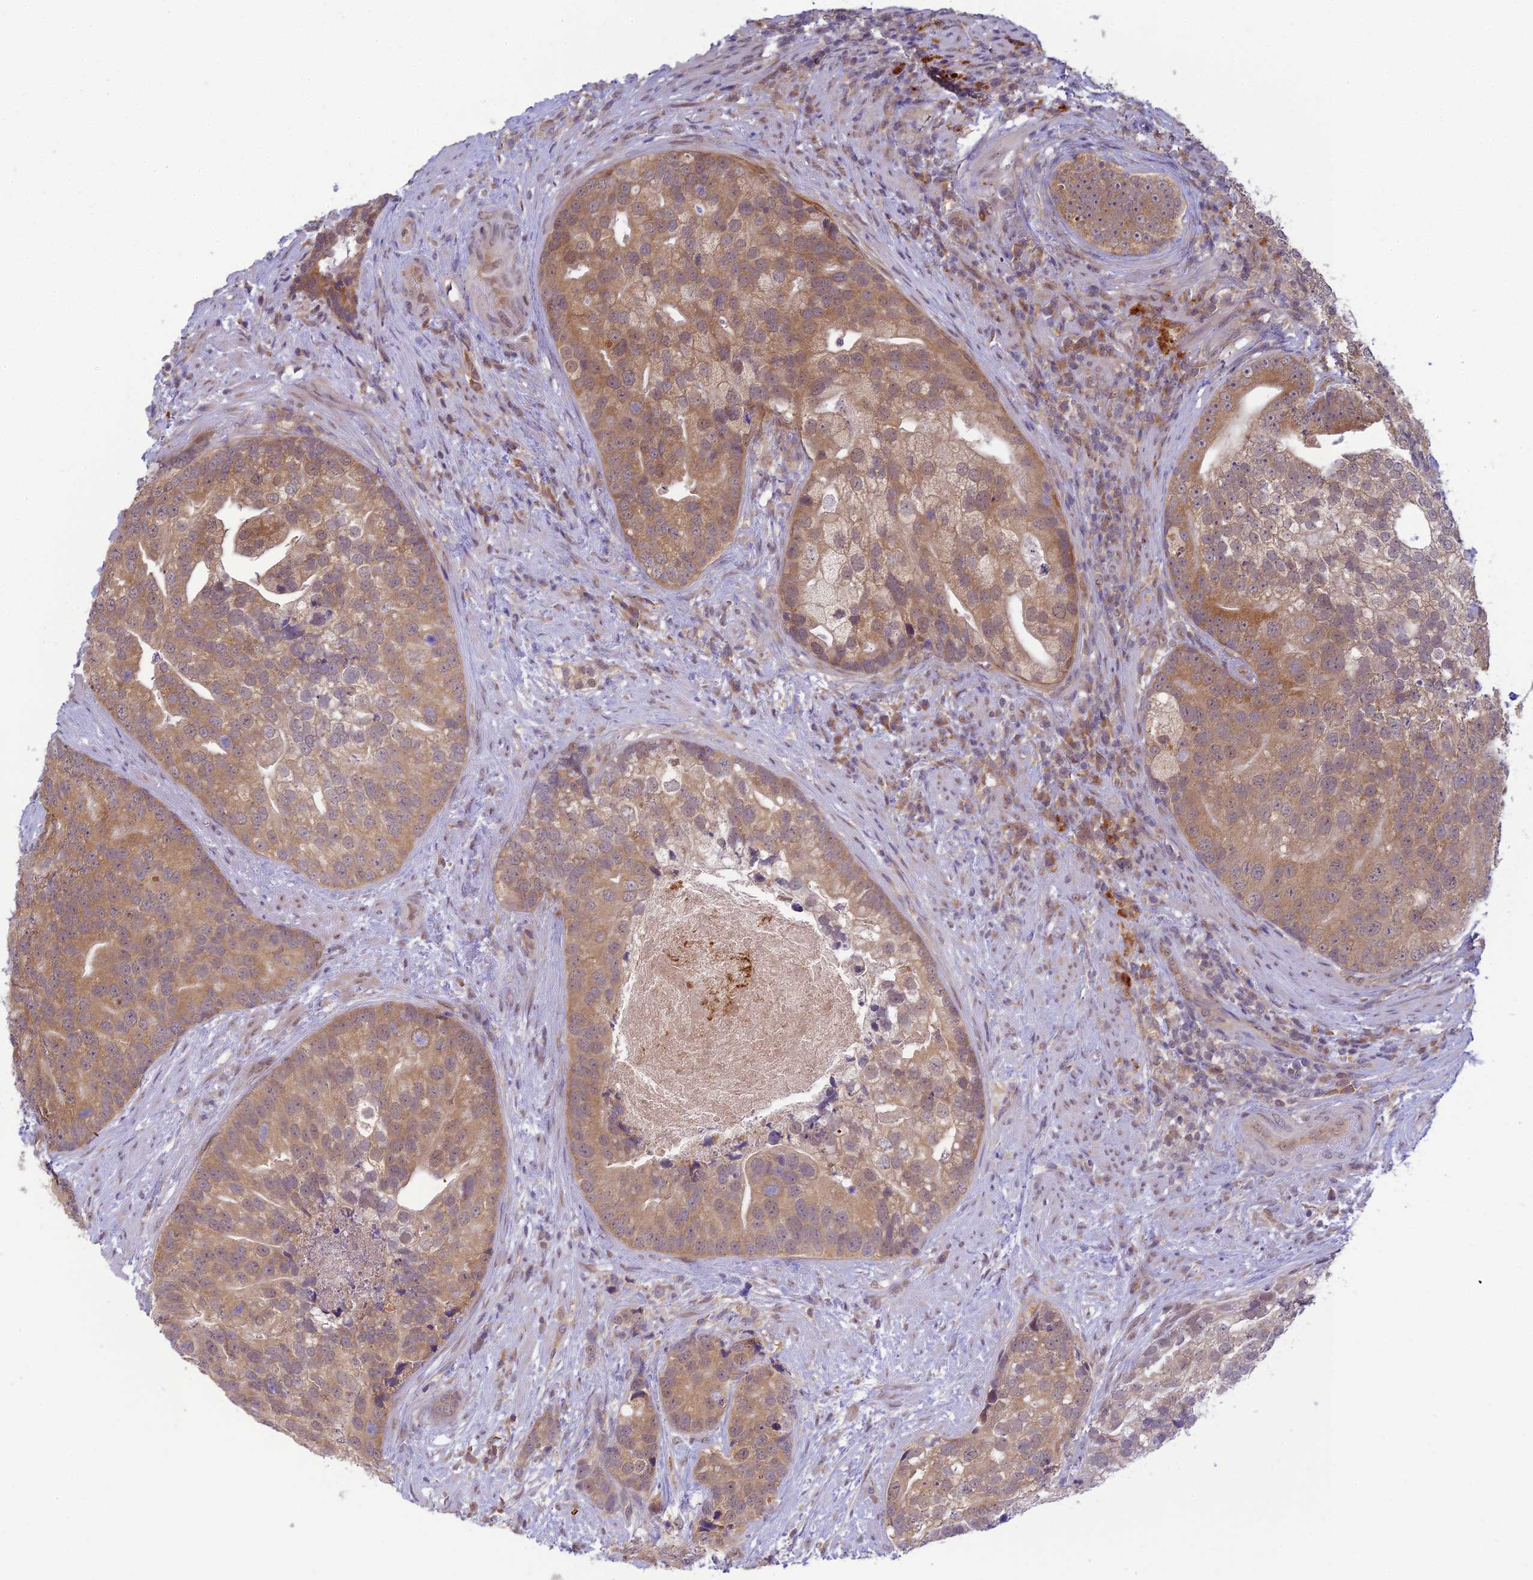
{"staining": {"intensity": "moderate", "quantity": "25%-75%", "location": "cytoplasmic/membranous"}, "tissue": "prostate cancer", "cell_type": "Tumor cells", "image_type": "cancer", "snomed": [{"axis": "morphology", "description": "Adenocarcinoma, High grade"}, {"axis": "topography", "description": "Prostate"}], "caption": "Protein staining of prostate high-grade adenocarcinoma tissue demonstrates moderate cytoplasmic/membranous staining in about 25%-75% of tumor cells.", "gene": "SKIC8", "patient": {"sex": "male", "age": 62}}